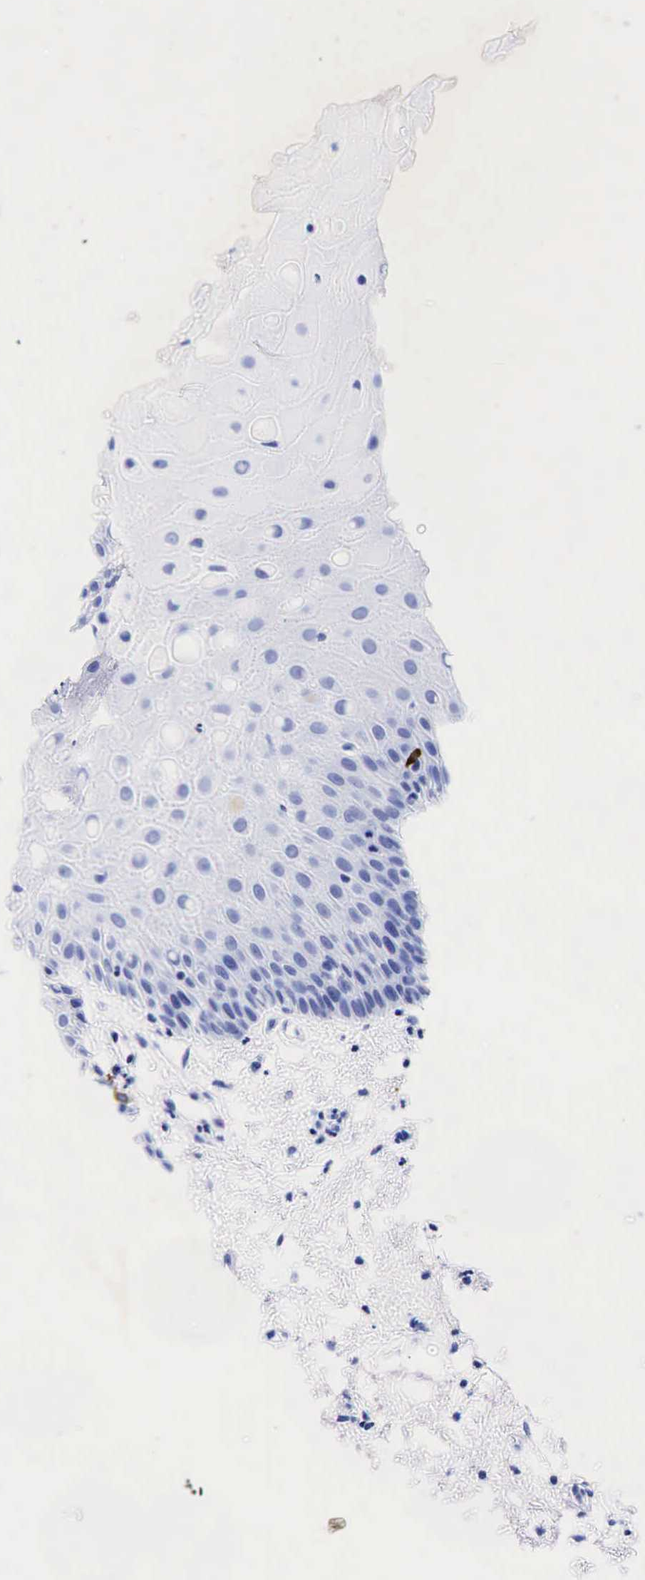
{"staining": {"intensity": "negative", "quantity": "none", "location": "none"}, "tissue": "oral mucosa", "cell_type": "Squamous epithelial cells", "image_type": "normal", "snomed": [{"axis": "morphology", "description": "Normal tissue, NOS"}, {"axis": "topography", "description": "Oral tissue"}], "caption": "IHC photomicrograph of benign oral mucosa: human oral mucosa stained with DAB (3,3'-diaminobenzidine) shows no significant protein expression in squamous epithelial cells.", "gene": "CHGA", "patient": {"sex": "male", "age": 54}}